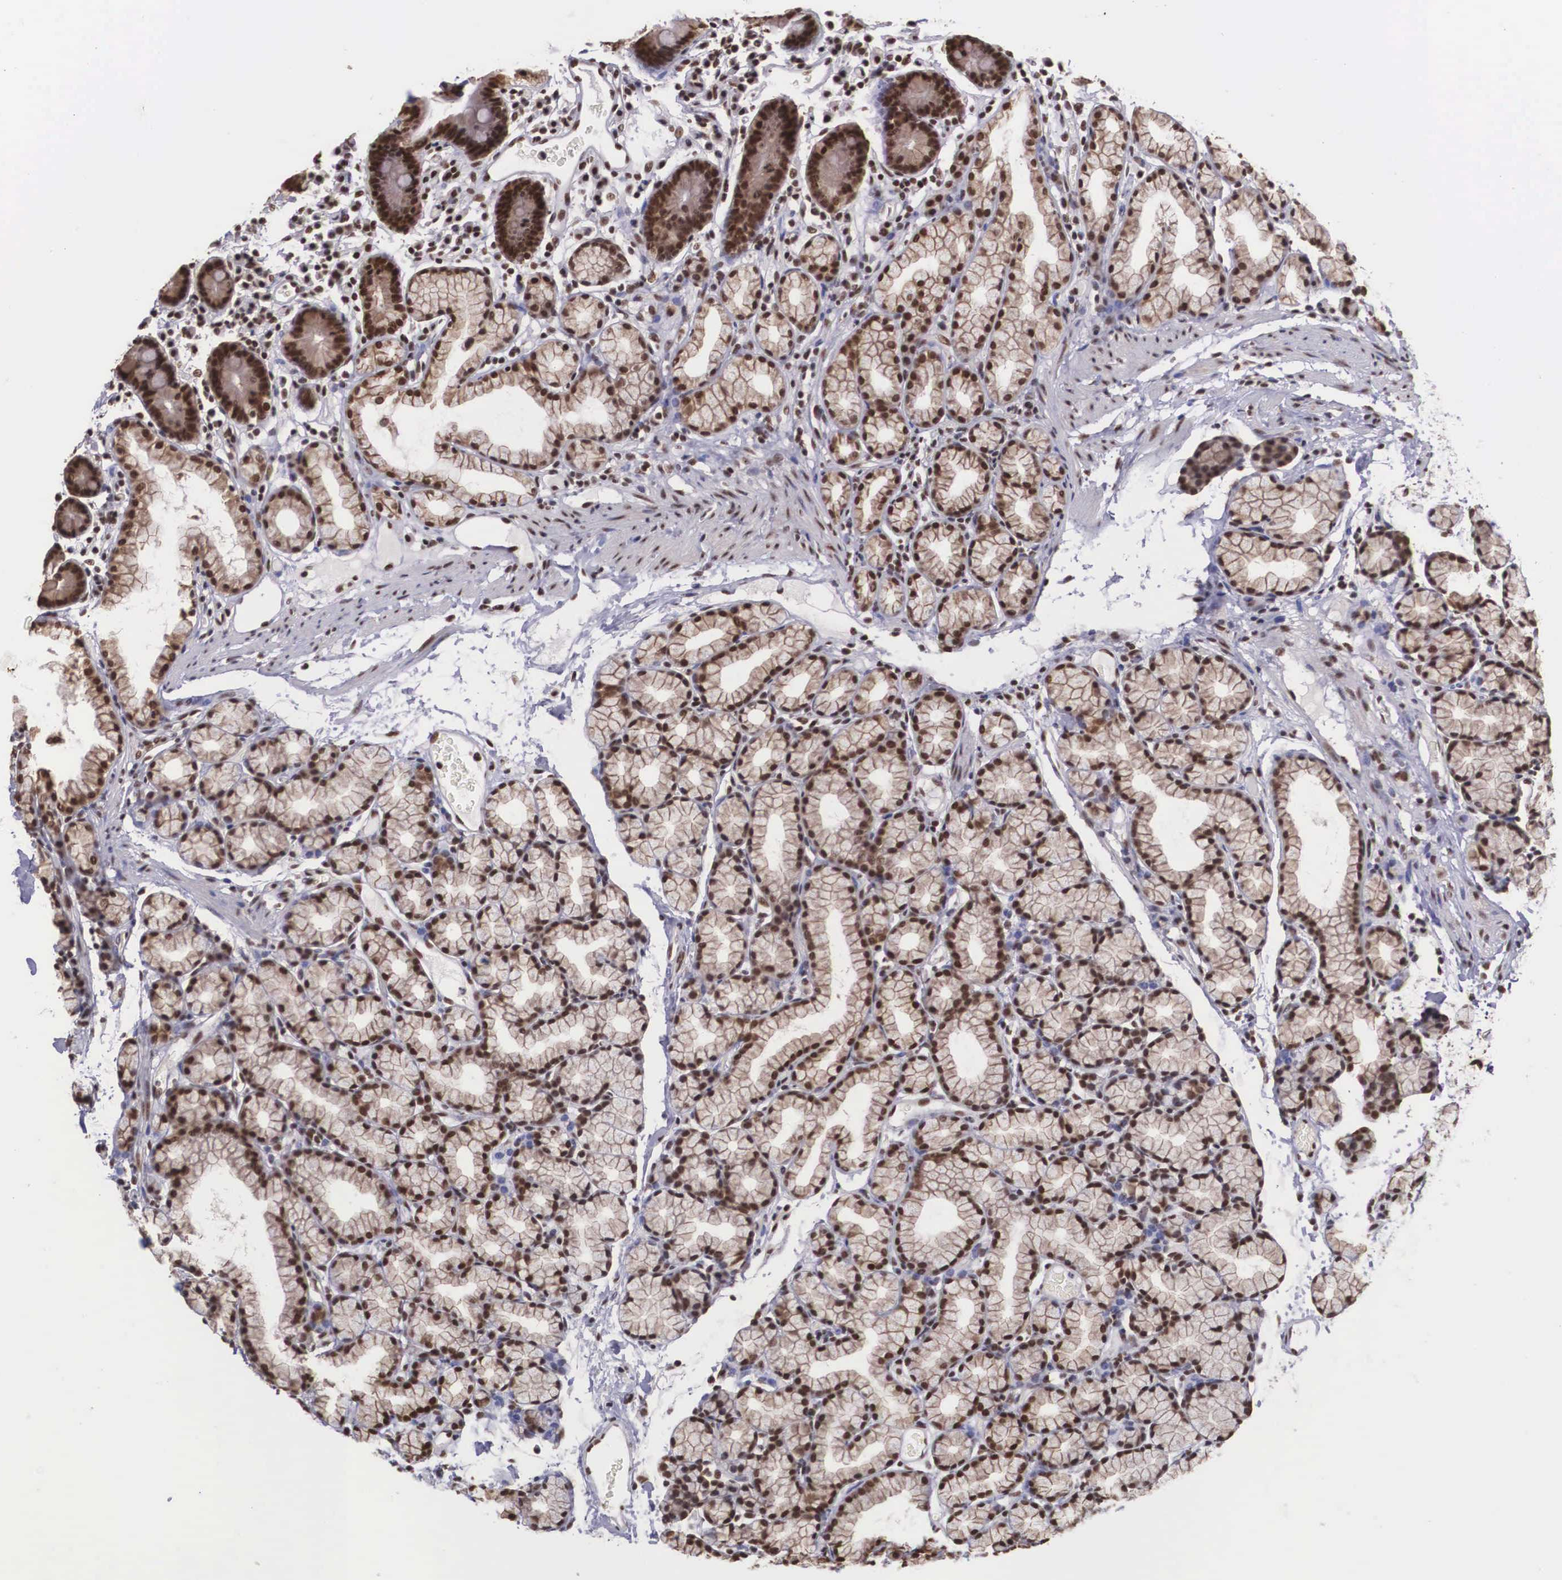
{"staining": {"intensity": "strong", "quantity": ">75%", "location": "nuclear"}, "tissue": "duodenum", "cell_type": "Glandular cells", "image_type": "normal", "snomed": [{"axis": "morphology", "description": "Normal tissue, NOS"}, {"axis": "topography", "description": "Duodenum"}], "caption": "A high amount of strong nuclear positivity is present in about >75% of glandular cells in unremarkable duodenum. Nuclei are stained in blue.", "gene": "POLR2F", "patient": {"sex": "female", "age": 48}}